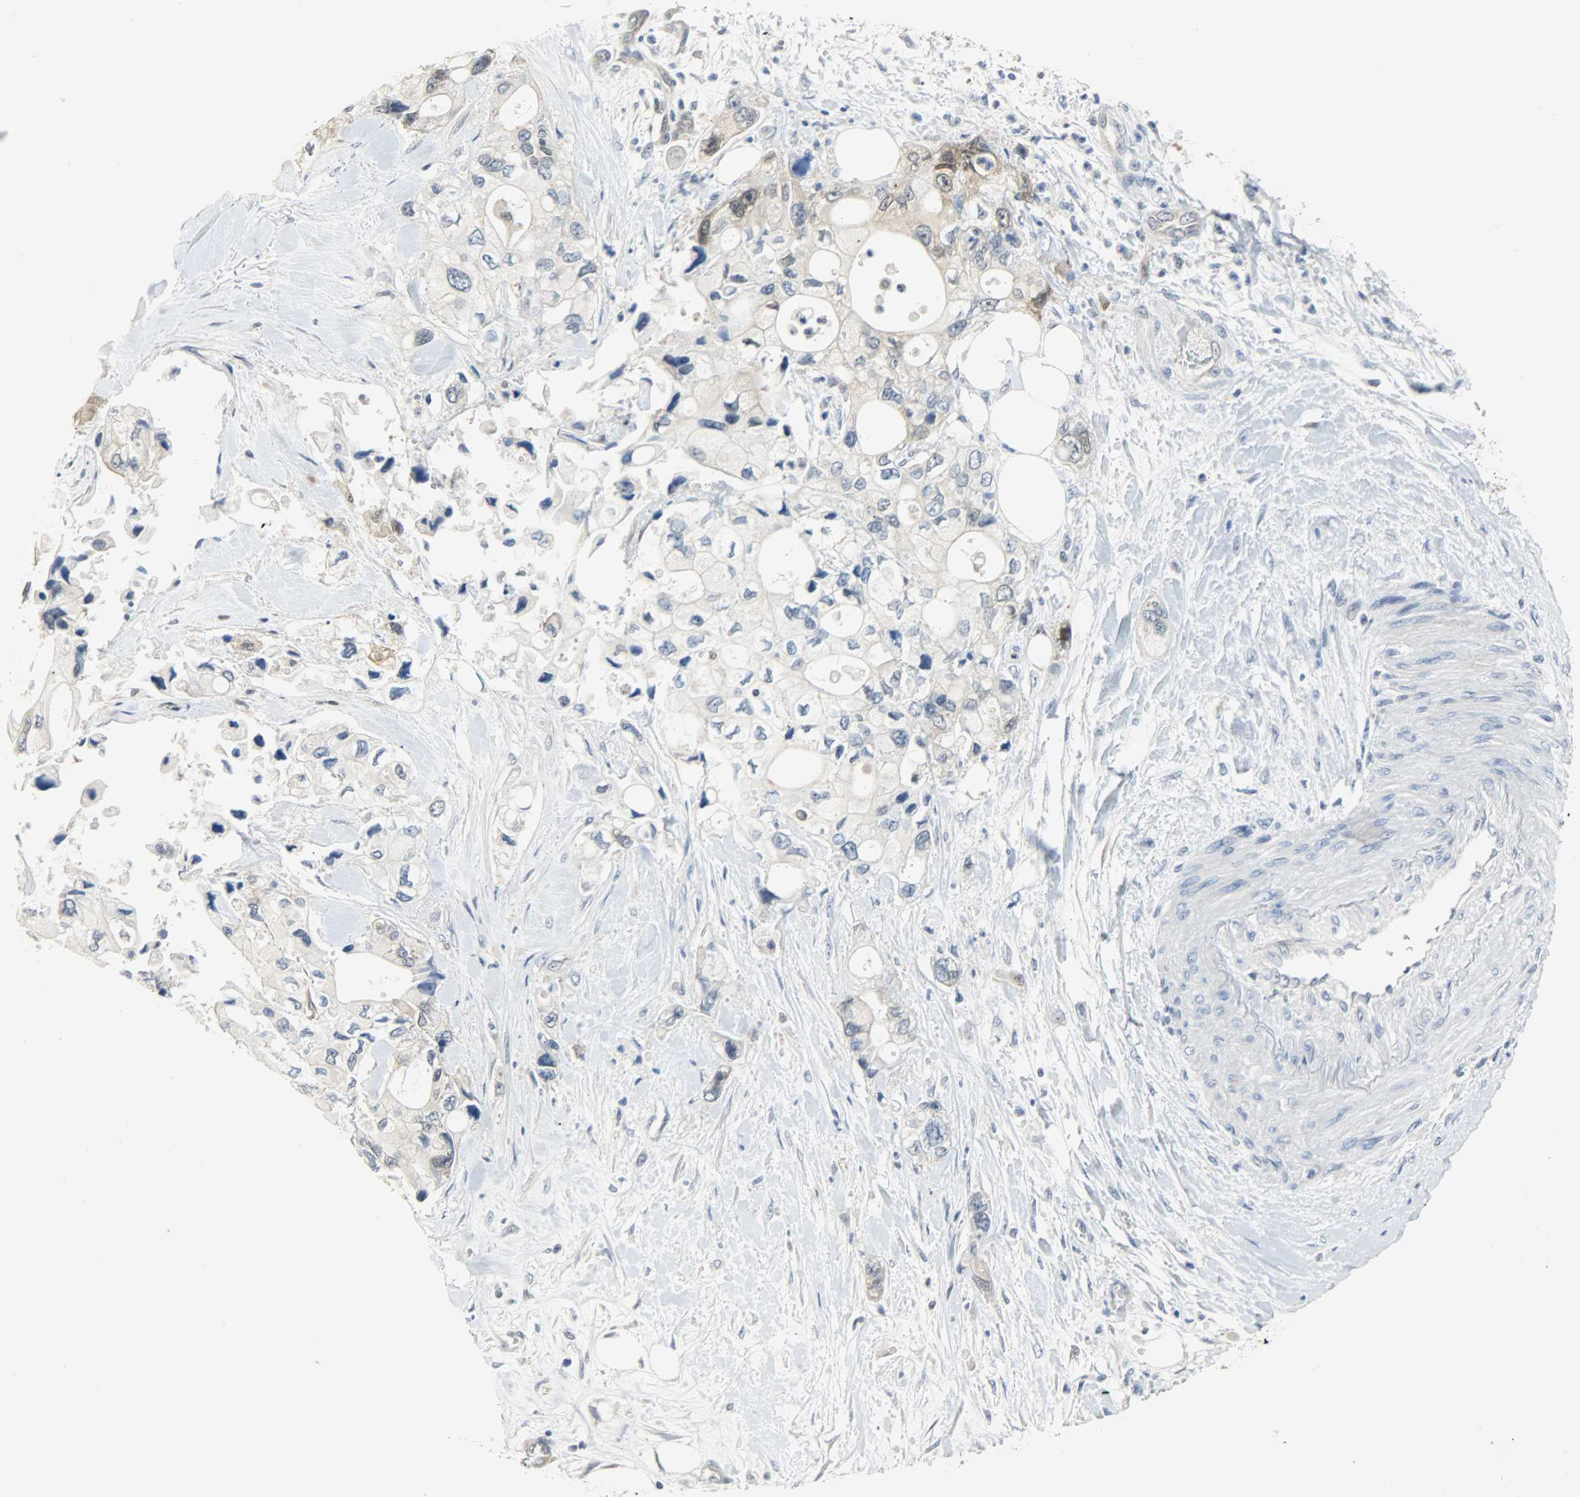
{"staining": {"intensity": "weak", "quantity": "25%-75%", "location": "cytoplasmic/membranous"}, "tissue": "pancreatic cancer", "cell_type": "Tumor cells", "image_type": "cancer", "snomed": [{"axis": "morphology", "description": "Adenocarcinoma, NOS"}, {"axis": "topography", "description": "Pancreas"}], "caption": "Protein positivity by immunohistochemistry shows weak cytoplasmic/membranous staining in approximately 25%-75% of tumor cells in adenocarcinoma (pancreatic).", "gene": "EIF4EBP1", "patient": {"sex": "male", "age": 70}}